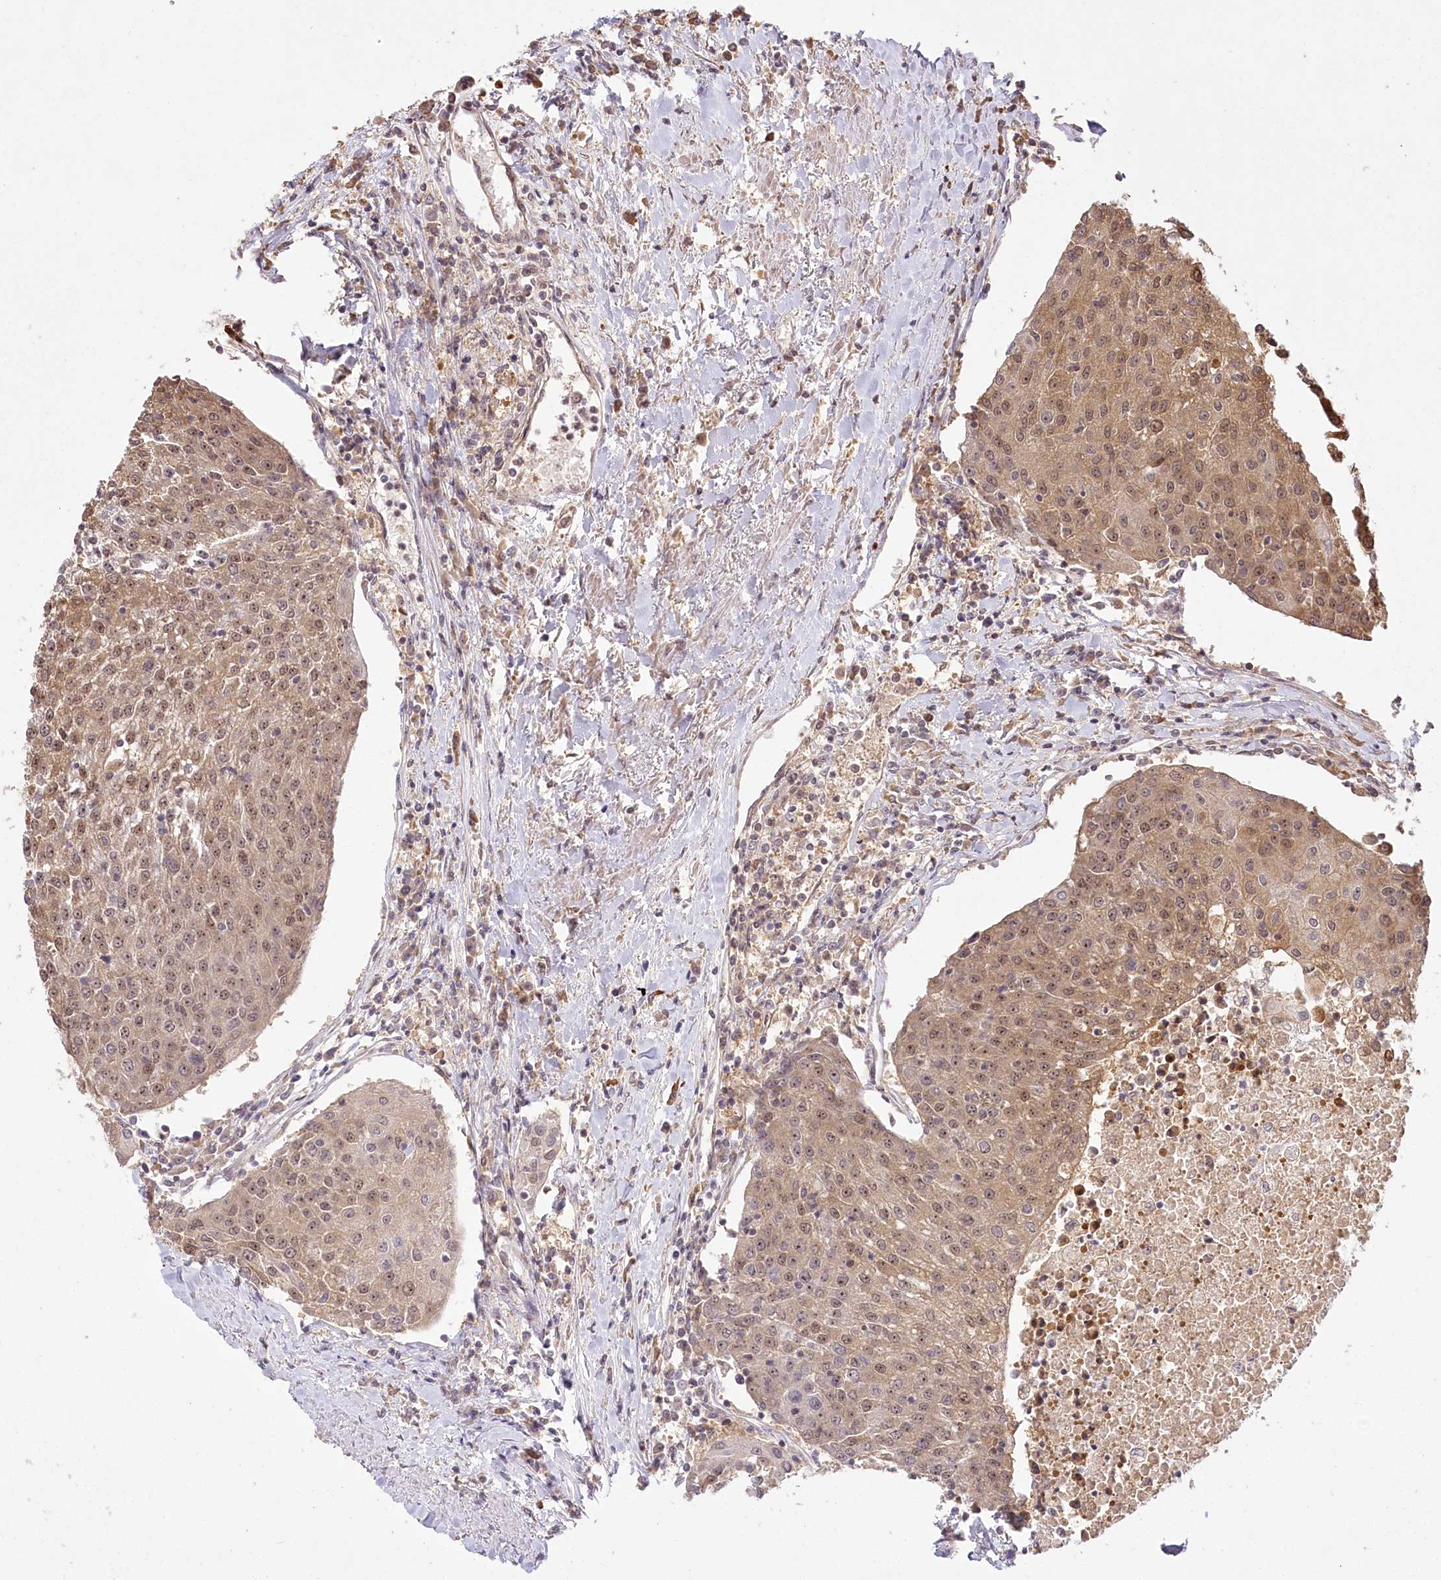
{"staining": {"intensity": "moderate", "quantity": ">75%", "location": "cytoplasmic/membranous,nuclear"}, "tissue": "urothelial cancer", "cell_type": "Tumor cells", "image_type": "cancer", "snomed": [{"axis": "morphology", "description": "Urothelial carcinoma, High grade"}, {"axis": "topography", "description": "Urinary bladder"}], "caption": "A photomicrograph of human urothelial cancer stained for a protein displays moderate cytoplasmic/membranous and nuclear brown staining in tumor cells.", "gene": "SERGEF", "patient": {"sex": "female", "age": 85}}